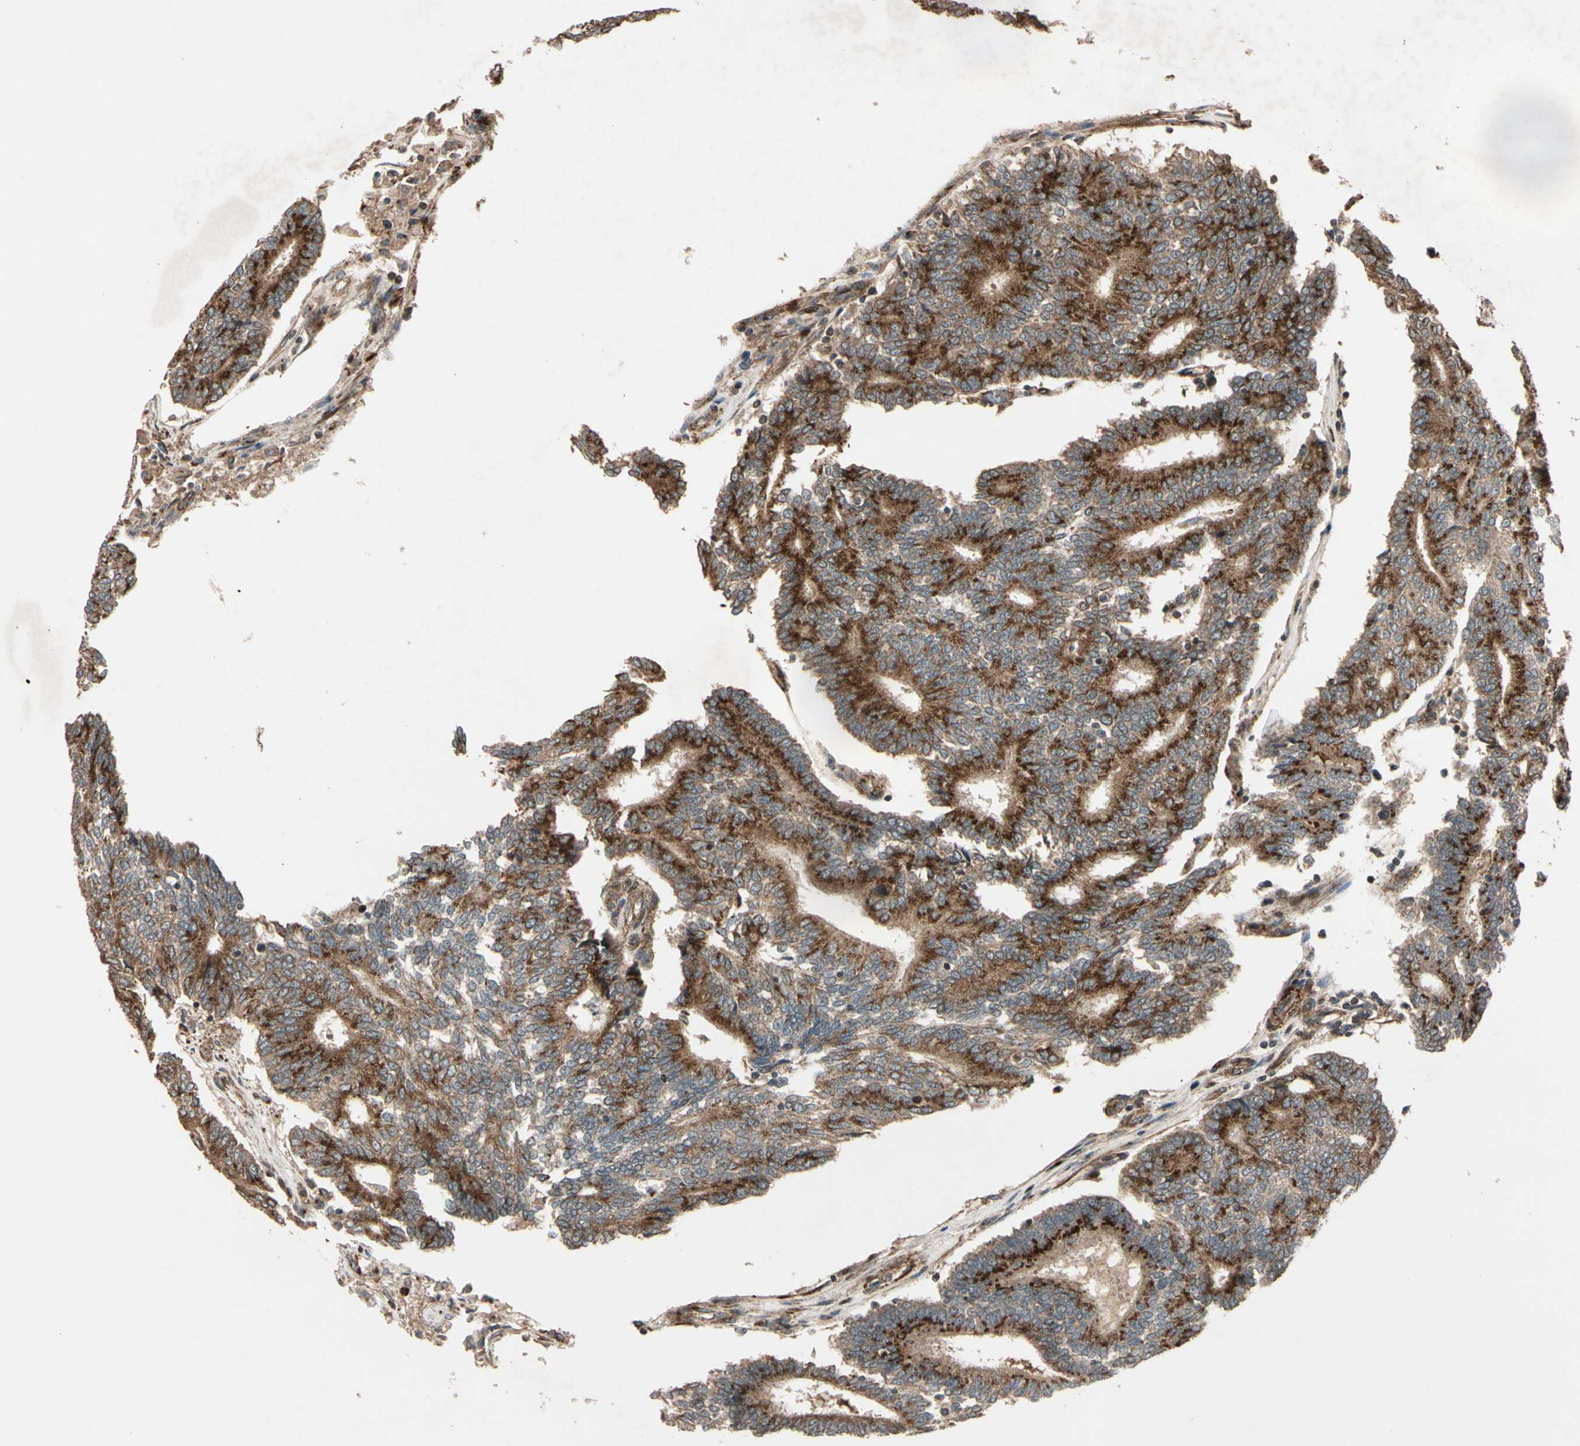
{"staining": {"intensity": "strong", "quantity": ">75%", "location": "cytoplasmic/membranous"}, "tissue": "prostate cancer", "cell_type": "Tumor cells", "image_type": "cancer", "snomed": [{"axis": "morphology", "description": "Adenocarcinoma, High grade"}, {"axis": "topography", "description": "Prostate"}], "caption": "High-power microscopy captured an immunohistochemistry (IHC) histopathology image of adenocarcinoma (high-grade) (prostate), revealing strong cytoplasmic/membranous expression in approximately >75% of tumor cells.", "gene": "GCK", "patient": {"sex": "male", "age": 55}}